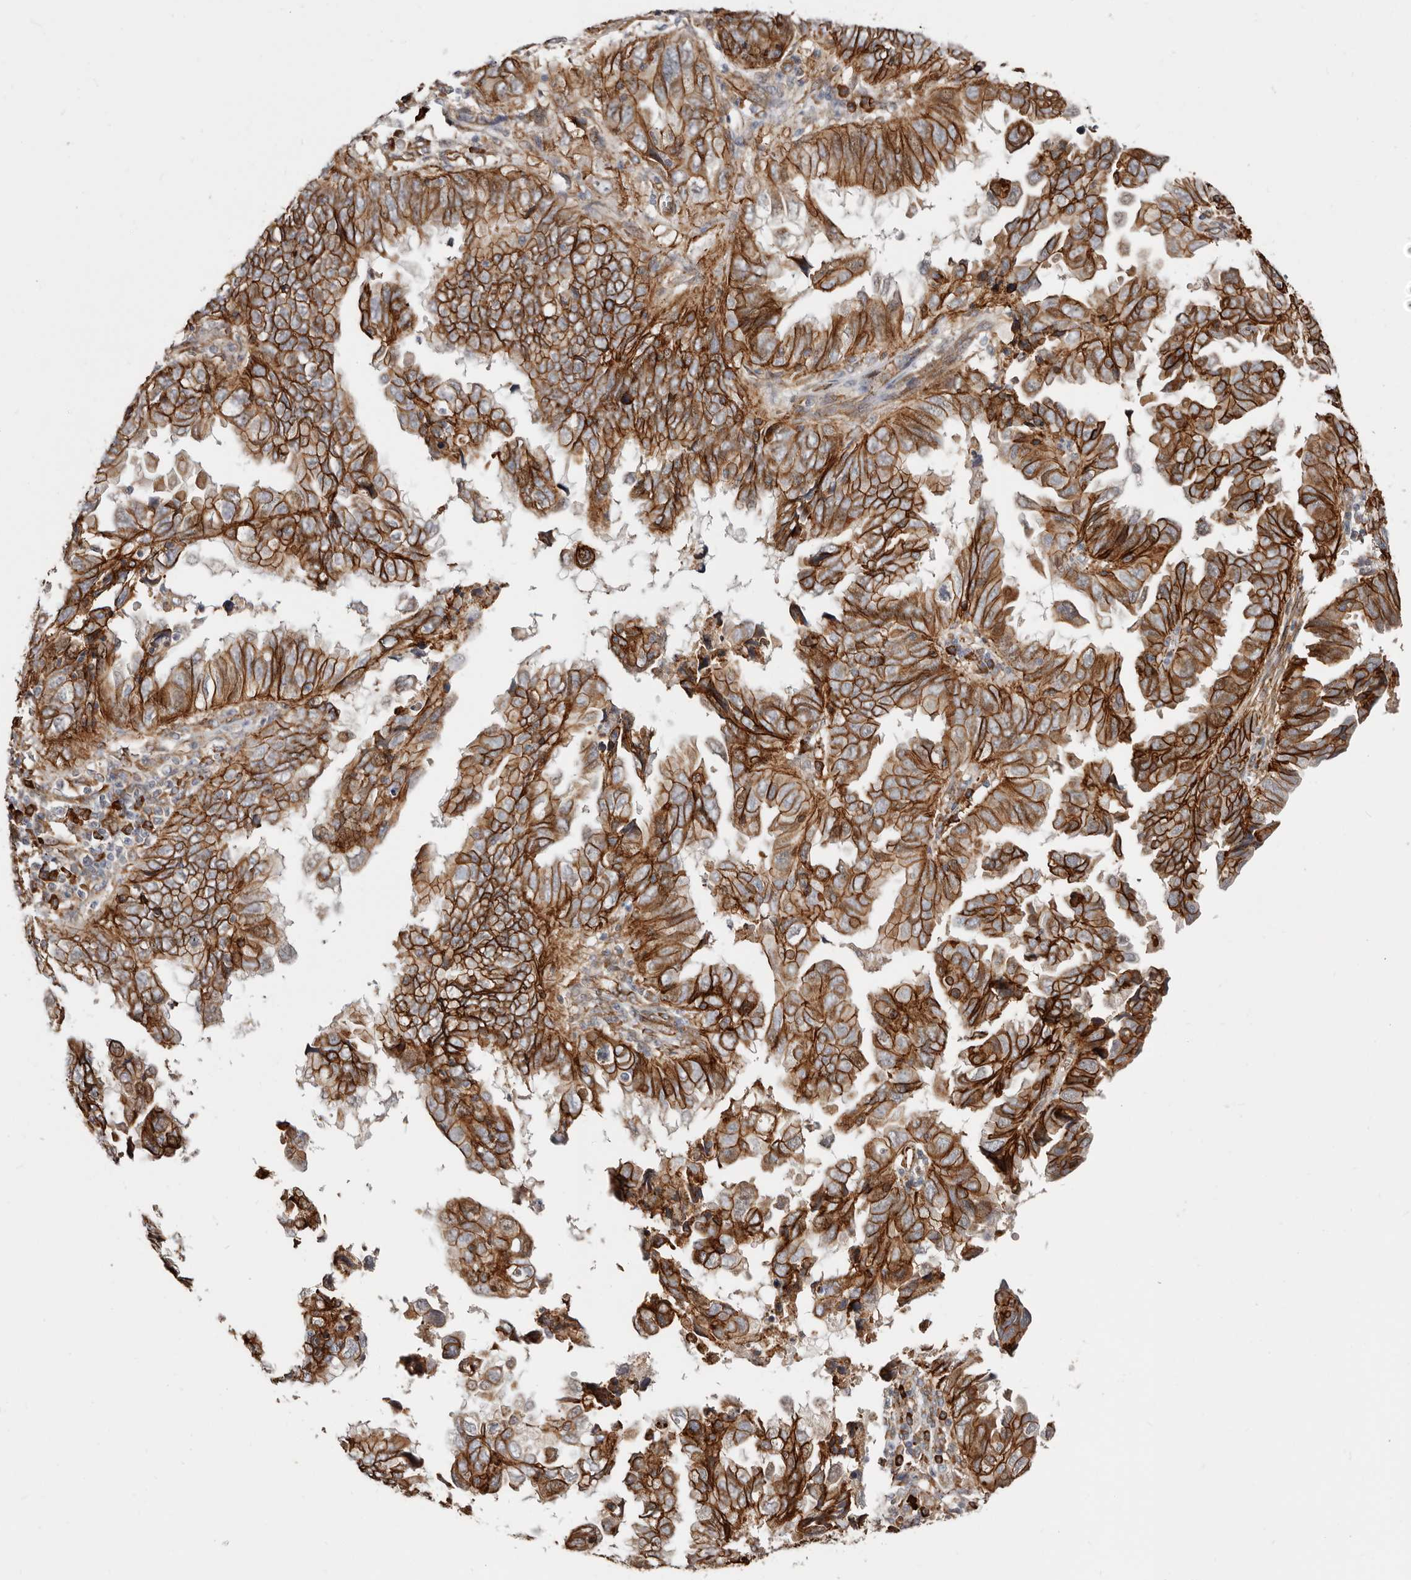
{"staining": {"intensity": "strong", "quantity": ">75%", "location": "cytoplasmic/membranous"}, "tissue": "endometrial cancer", "cell_type": "Tumor cells", "image_type": "cancer", "snomed": [{"axis": "morphology", "description": "Adenocarcinoma, NOS"}, {"axis": "topography", "description": "Uterus"}], "caption": "IHC of human endometrial adenocarcinoma displays high levels of strong cytoplasmic/membranous positivity in approximately >75% of tumor cells. Nuclei are stained in blue.", "gene": "CTNNB1", "patient": {"sex": "female", "age": 77}}